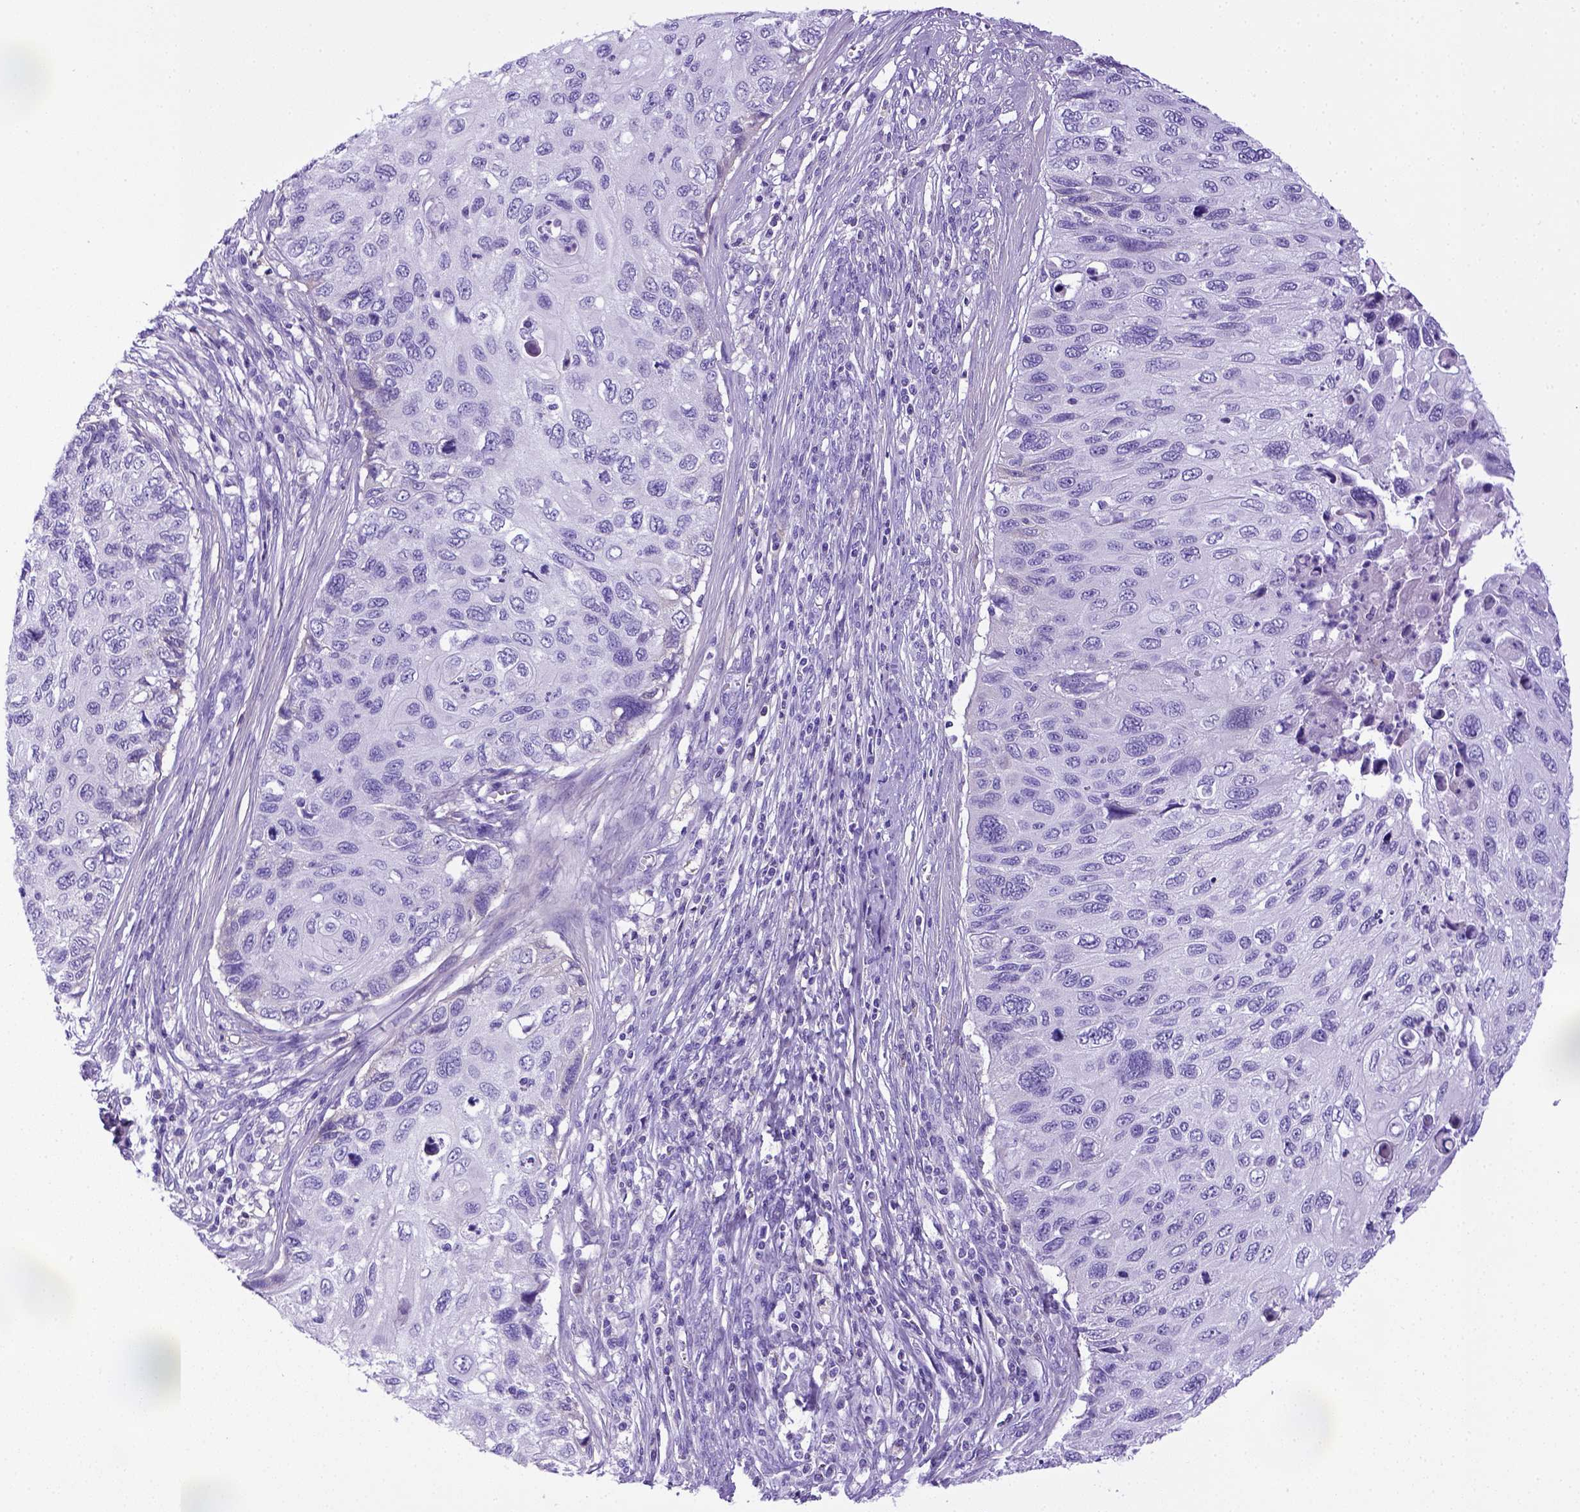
{"staining": {"intensity": "negative", "quantity": "none", "location": "none"}, "tissue": "cervical cancer", "cell_type": "Tumor cells", "image_type": "cancer", "snomed": [{"axis": "morphology", "description": "Squamous cell carcinoma, NOS"}, {"axis": "topography", "description": "Cervix"}], "caption": "Immunohistochemical staining of cervical cancer (squamous cell carcinoma) reveals no significant expression in tumor cells.", "gene": "ITIH4", "patient": {"sex": "female", "age": 70}}